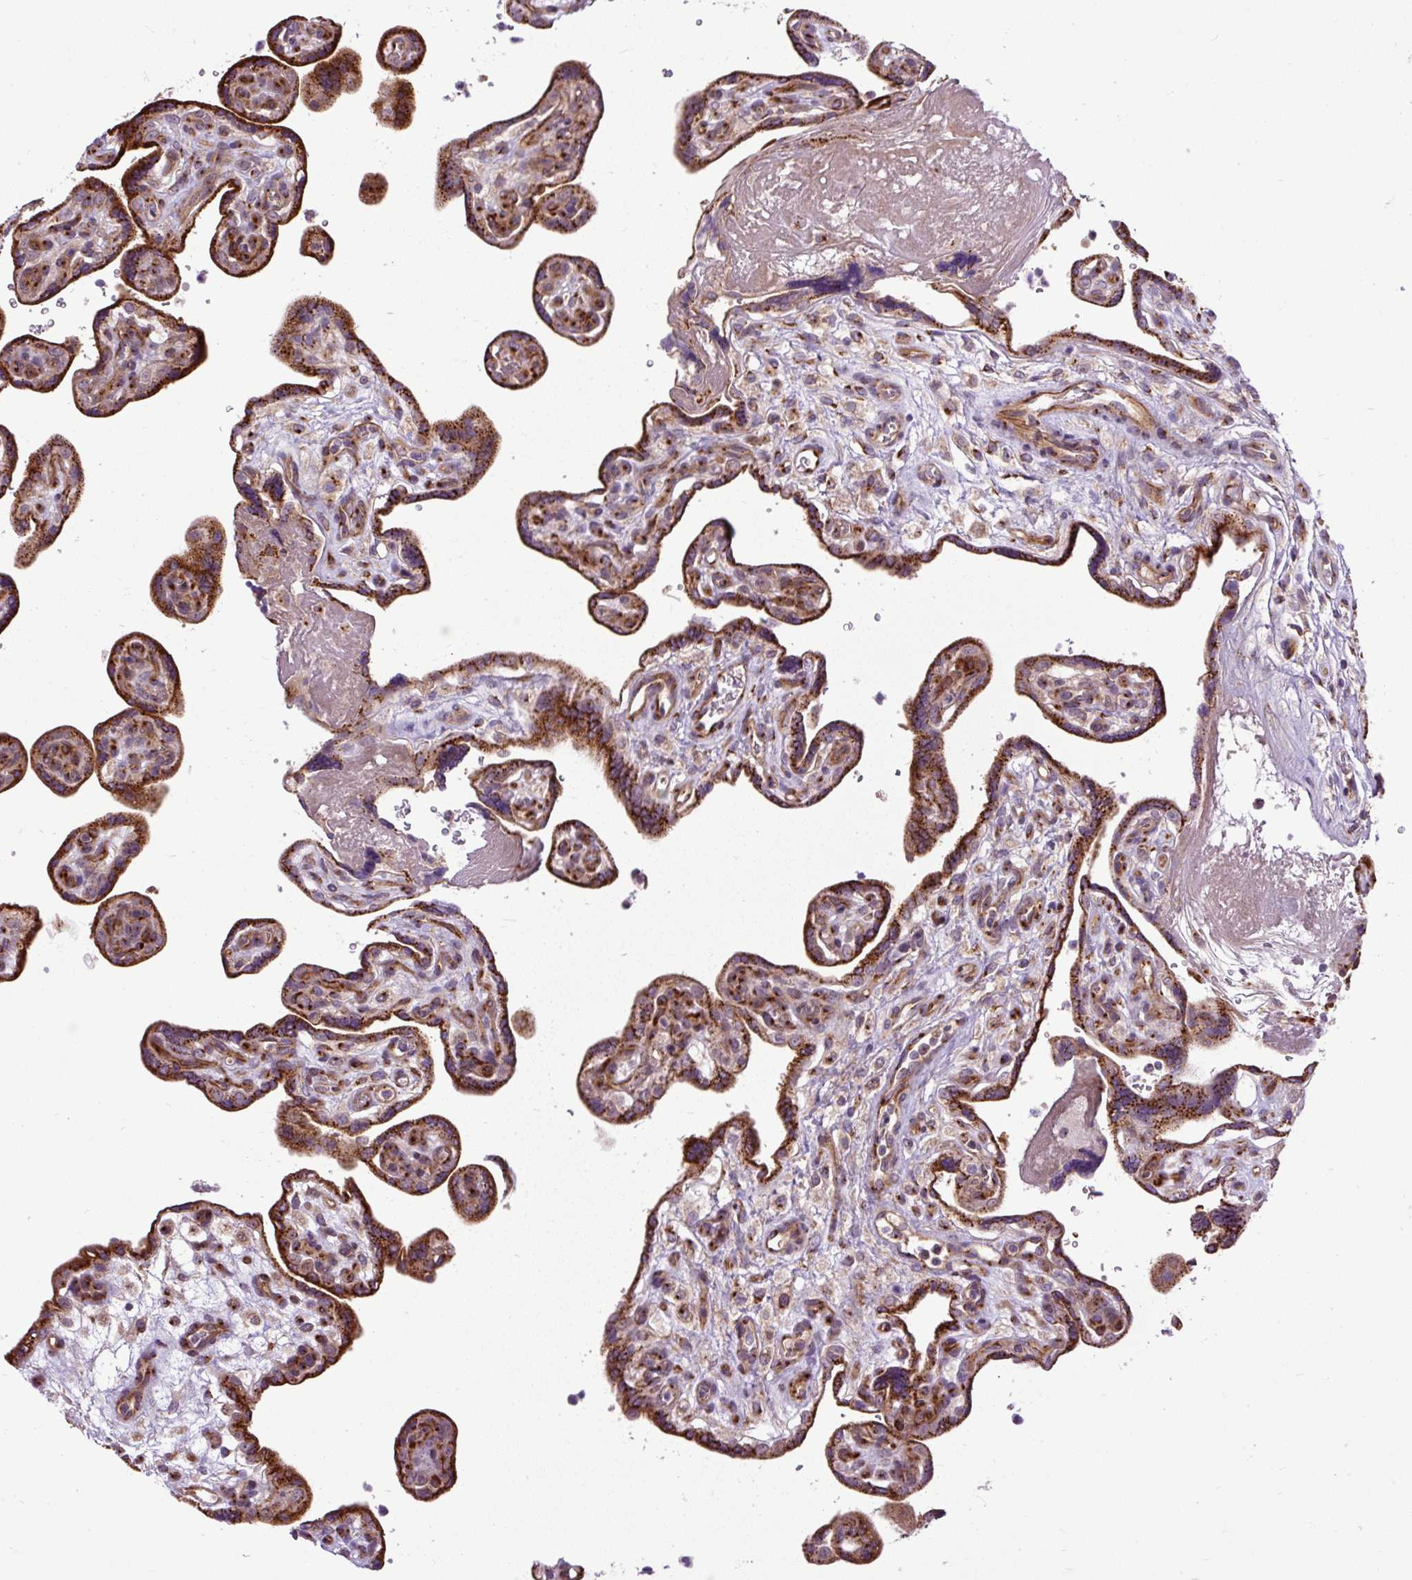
{"staining": {"intensity": "strong", "quantity": ">75%", "location": "cytoplasmic/membranous"}, "tissue": "placenta", "cell_type": "Trophoblastic cells", "image_type": "normal", "snomed": [{"axis": "morphology", "description": "Normal tissue, NOS"}, {"axis": "topography", "description": "Placenta"}], "caption": "This micrograph exhibits IHC staining of unremarkable human placenta, with high strong cytoplasmic/membranous positivity in about >75% of trophoblastic cells.", "gene": "MSMP", "patient": {"sex": "female", "age": 39}}